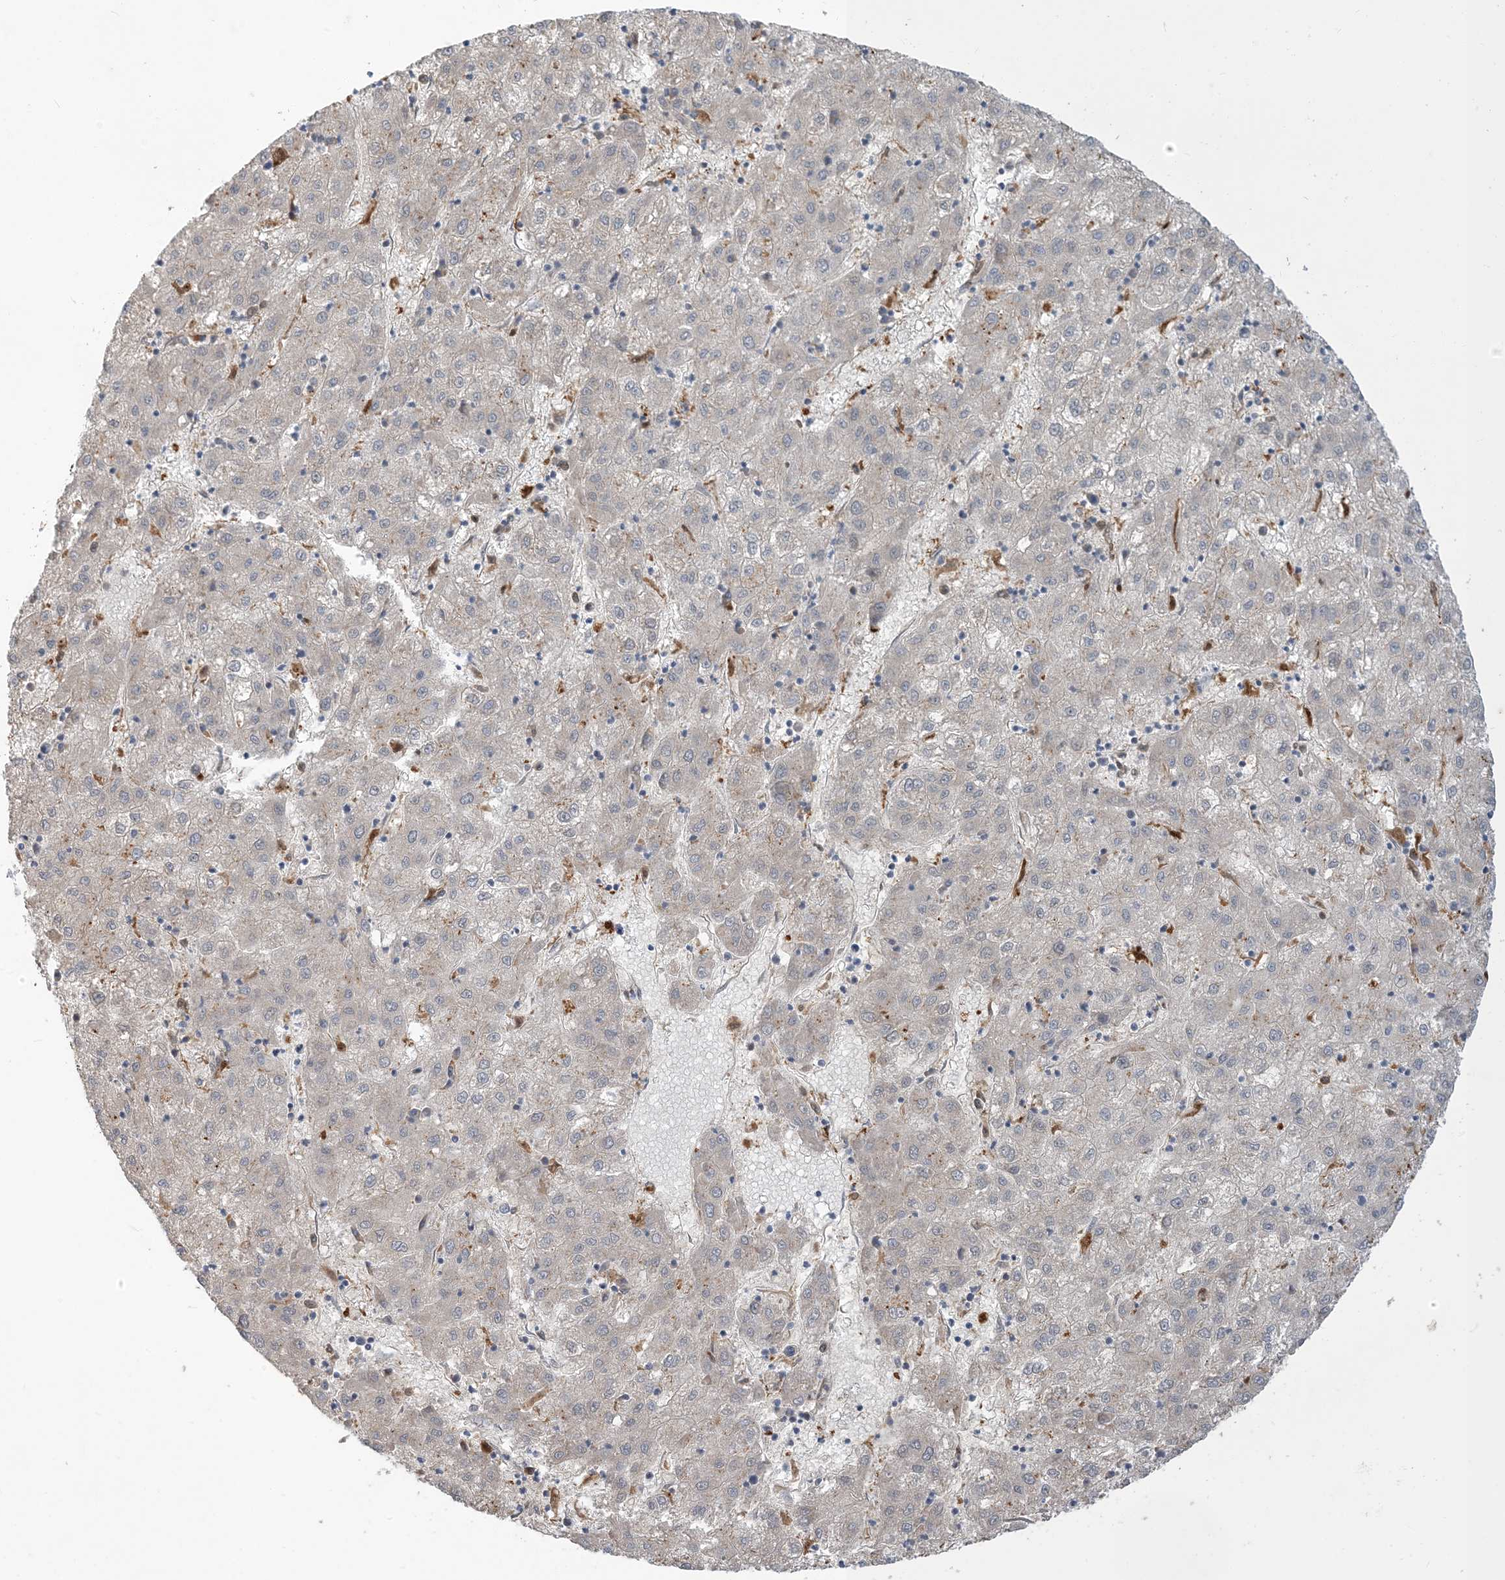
{"staining": {"intensity": "negative", "quantity": "none", "location": "none"}, "tissue": "liver cancer", "cell_type": "Tumor cells", "image_type": "cancer", "snomed": [{"axis": "morphology", "description": "Carcinoma, Hepatocellular, NOS"}, {"axis": "topography", "description": "Liver"}], "caption": "IHC micrograph of neoplastic tissue: hepatocellular carcinoma (liver) stained with DAB displays no significant protein expression in tumor cells.", "gene": "NAGK", "patient": {"sex": "male", "age": 72}}